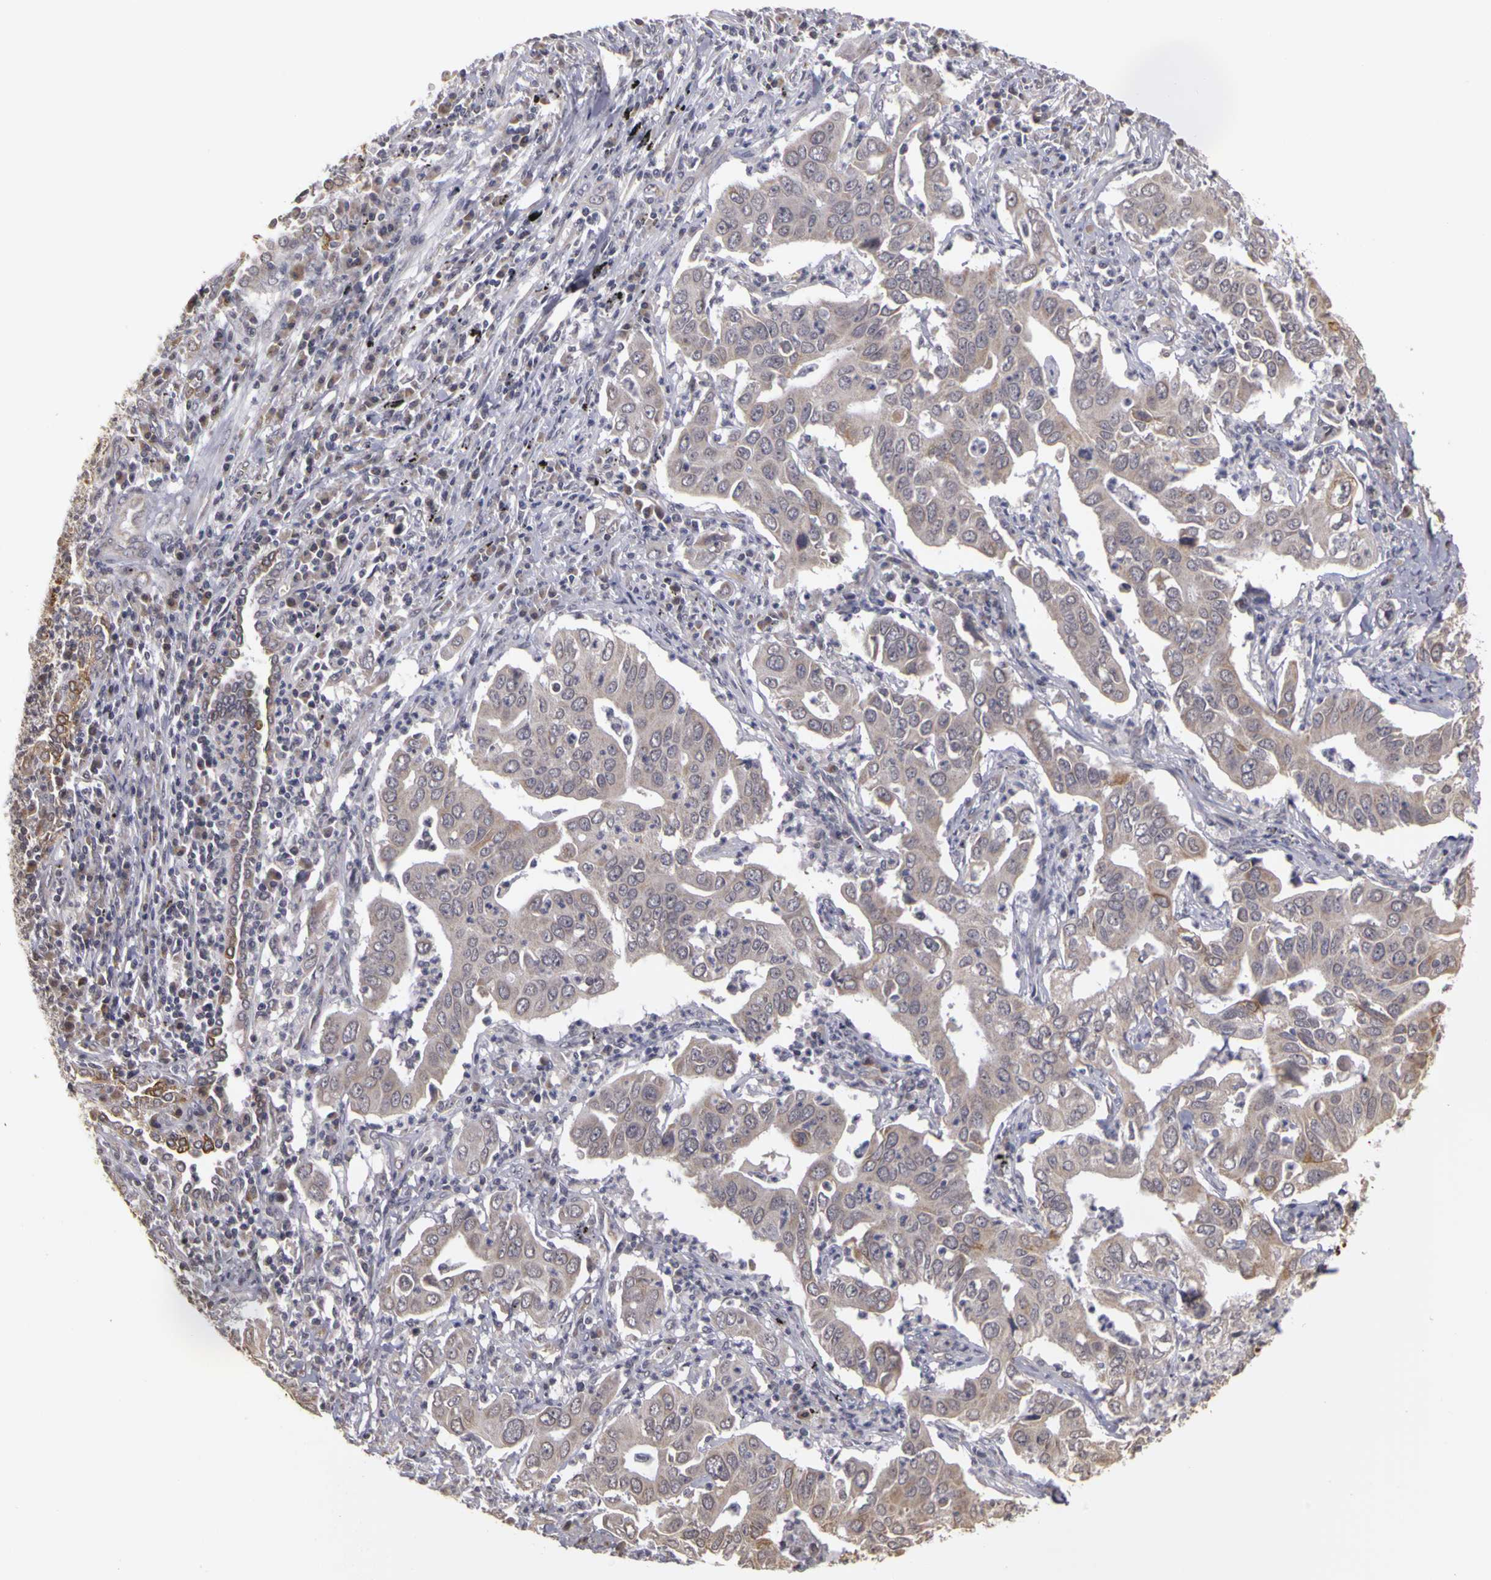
{"staining": {"intensity": "weak", "quantity": "25%-75%", "location": "cytoplasmic/membranous"}, "tissue": "lung cancer", "cell_type": "Tumor cells", "image_type": "cancer", "snomed": [{"axis": "morphology", "description": "Adenocarcinoma, NOS"}, {"axis": "topography", "description": "Lung"}], "caption": "Brown immunohistochemical staining in lung adenocarcinoma demonstrates weak cytoplasmic/membranous expression in about 25%-75% of tumor cells. (DAB IHC with brightfield microscopy, high magnification).", "gene": "FRMD7", "patient": {"sex": "male", "age": 48}}